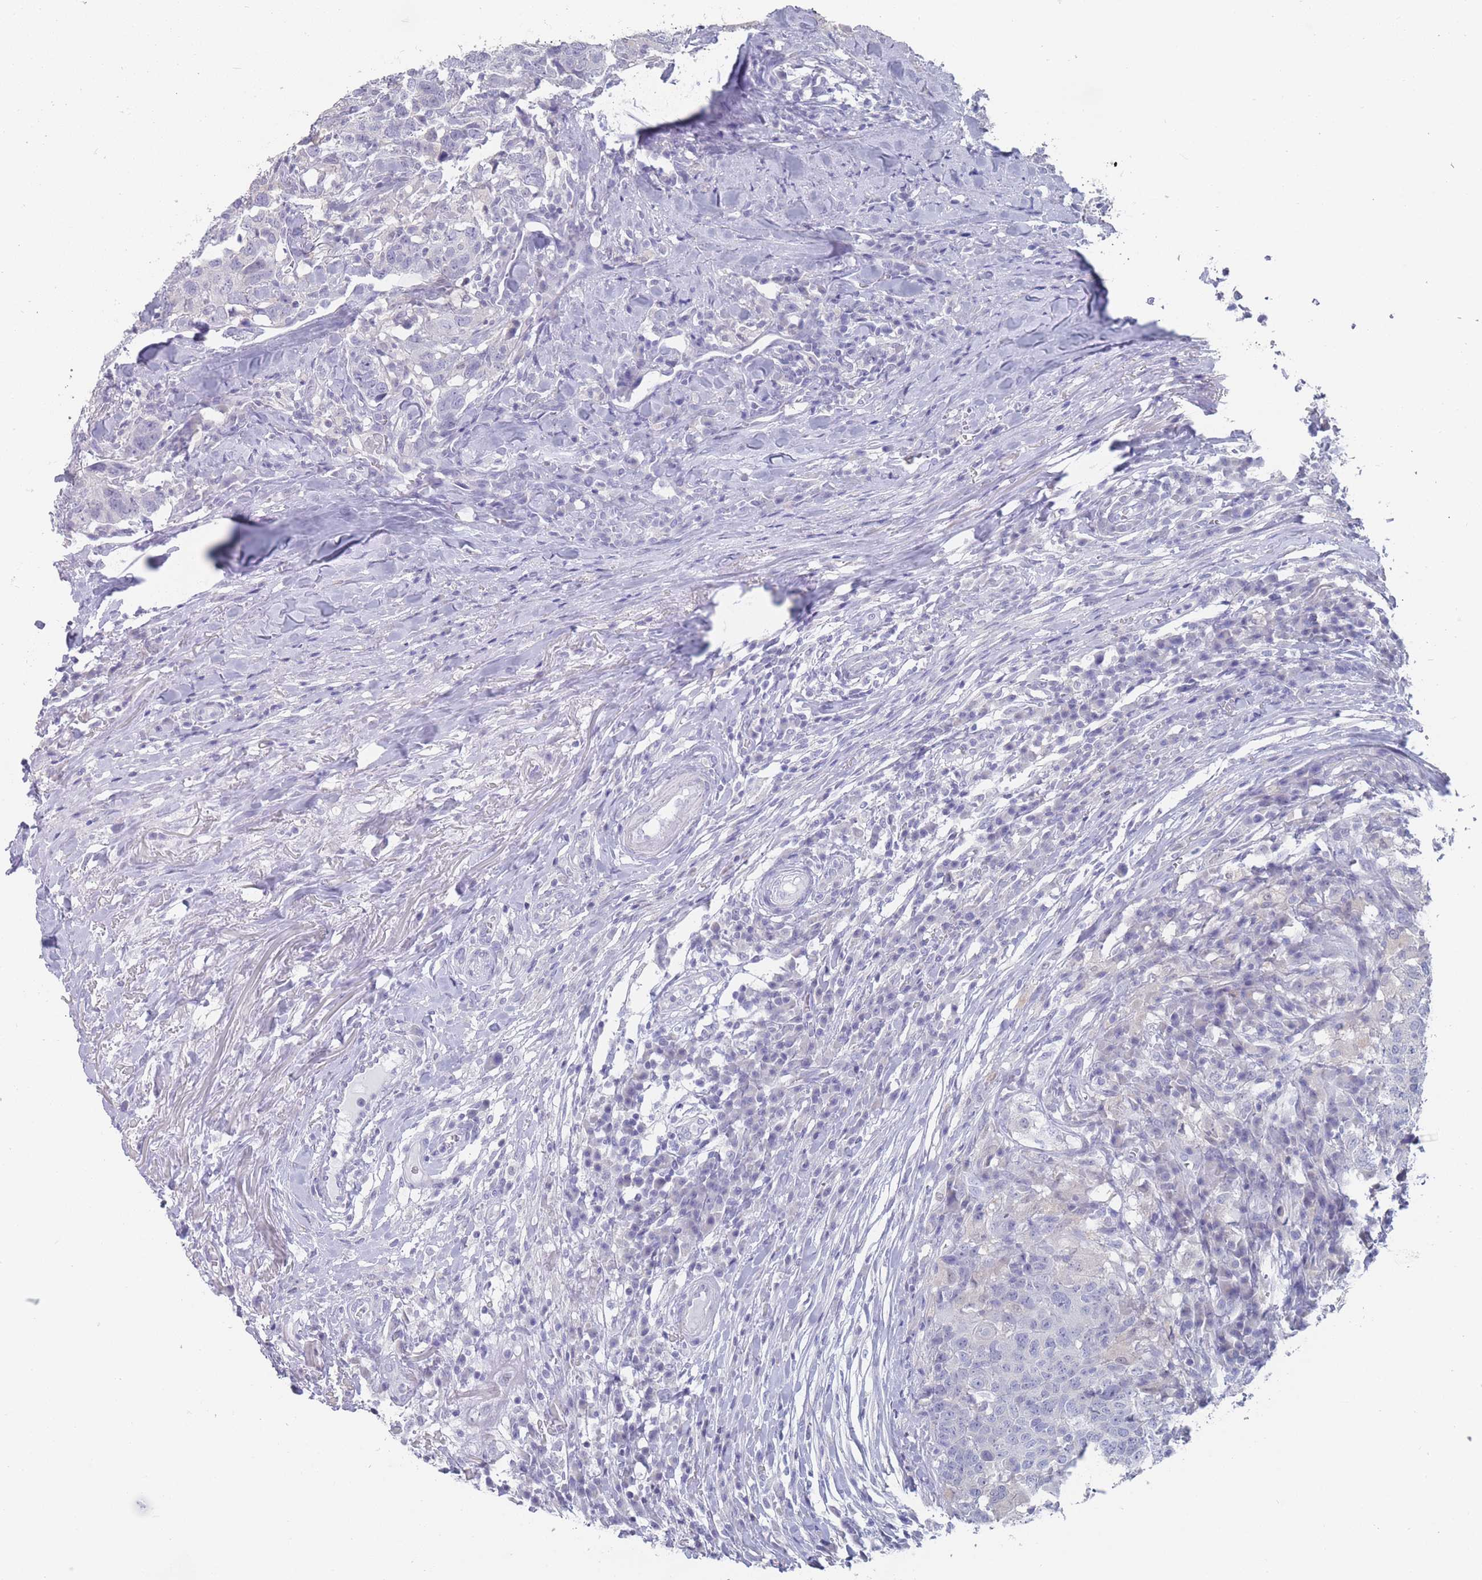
{"staining": {"intensity": "negative", "quantity": "none", "location": "none"}, "tissue": "head and neck cancer", "cell_type": "Tumor cells", "image_type": "cancer", "snomed": [{"axis": "morphology", "description": "Normal tissue, NOS"}, {"axis": "morphology", "description": "Squamous cell carcinoma, NOS"}, {"axis": "topography", "description": "Skeletal muscle"}, {"axis": "topography", "description": "Vascular tissue"}, {"axis": "topography", "description": "Peripheral nerve tissue"}, {"axis": "topography", "description": "Head-Neck"}], "caption": "The image reveals no significant staining in tumor cells of head and neck cancer (squamous cell carcinoma). (Stains: DAB immunohistochemistry with hematoxylin counter stain, Microscopy: brightfield microscopy at high magnification).", "gene": "CYP51A1", "patient": {"sex": "male", "age": 66}}